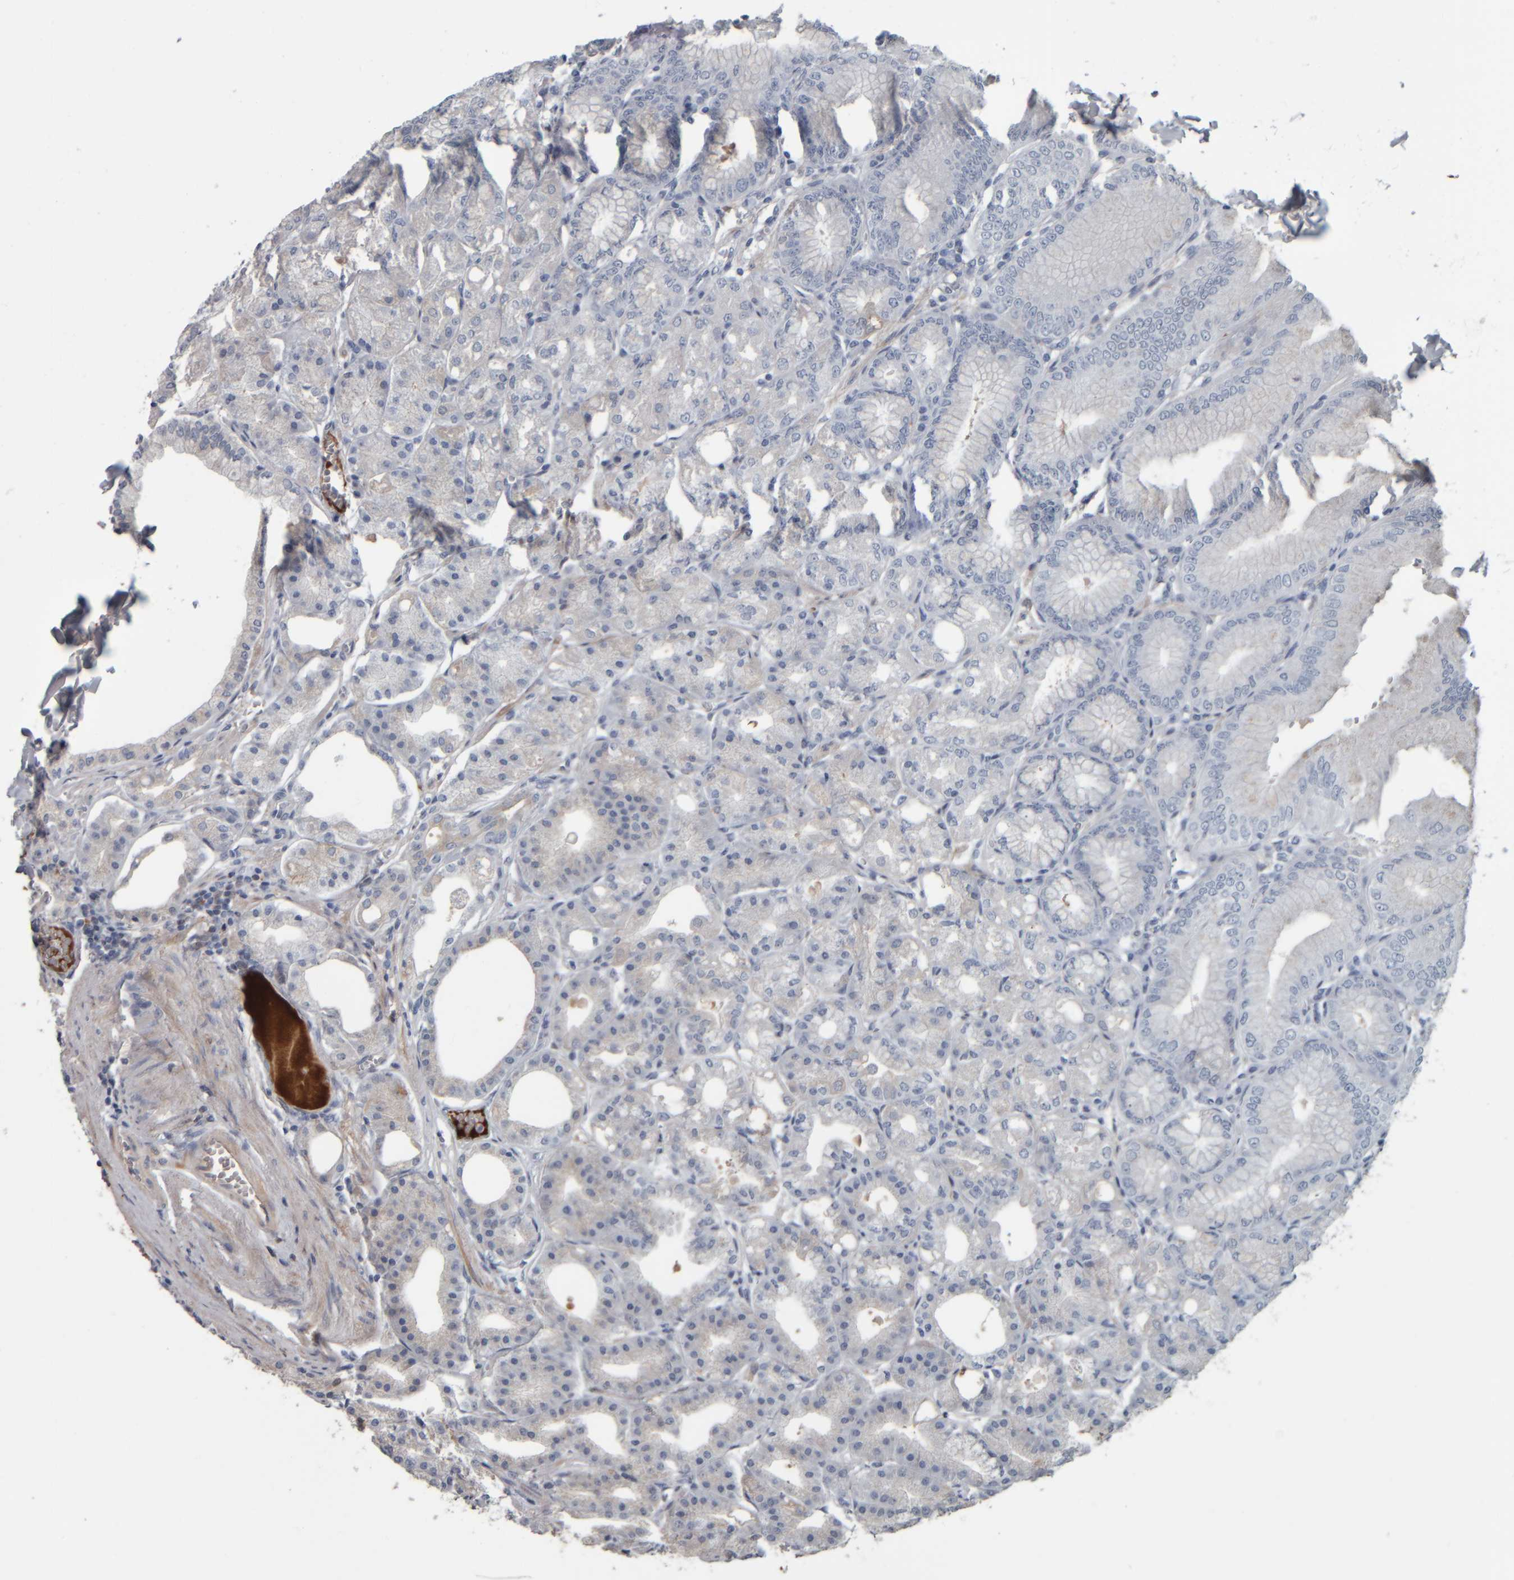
{"staining": {"intensity": "negative", "quantity": "none", "location": "none"}, "tissue": "stomach", "cell_type": "Glandular cells", "image_type": "normal", "snomed": [{"axis": "morphology", "description": "Normal tissue, NOS"}, {"axis": "topography", "description": "Stomach, lower"}], "caption": "An image of human stomach is negative for staining in glandular cells. (DAB immunohistochemistry visualized using brightfield microscopy, high magnification).", "gene": "CAVIN4", "patient": {"sex": "male", "age": 71}}